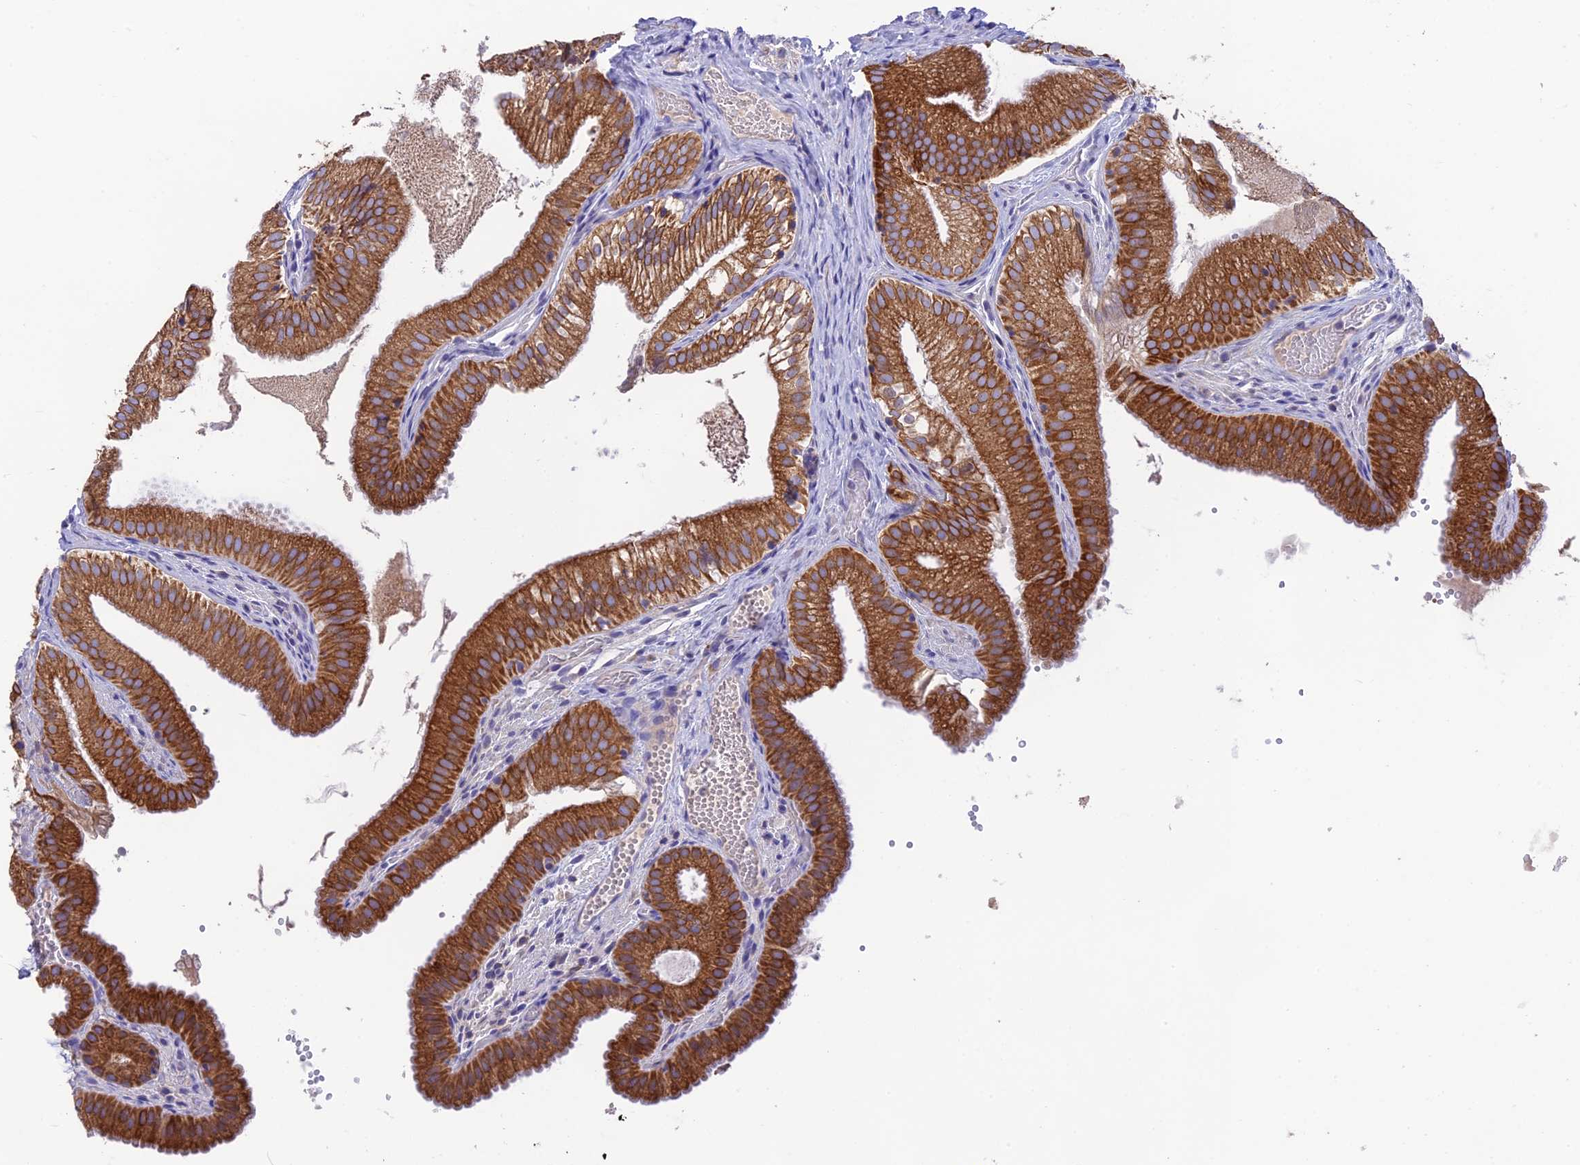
{"staining": {"intensity": "strong", "quantity": ">75%", "location": "cytoplasmic/membranous"}, "tissue": "gallbladder", "cell_type": "Glandular cells", "image_type": "normal", "snomed": [{"axis": "morphology", "description": "Normal tissue, NOS"}, {"axis": "topography", "description": "Gallbladder"}], "caption": "Gallbladder stained with a protein marker demonstrates strong staining in glandular cells.", "gene": "HSD17B2", "patient": {"sex": "female", "age": 30}}